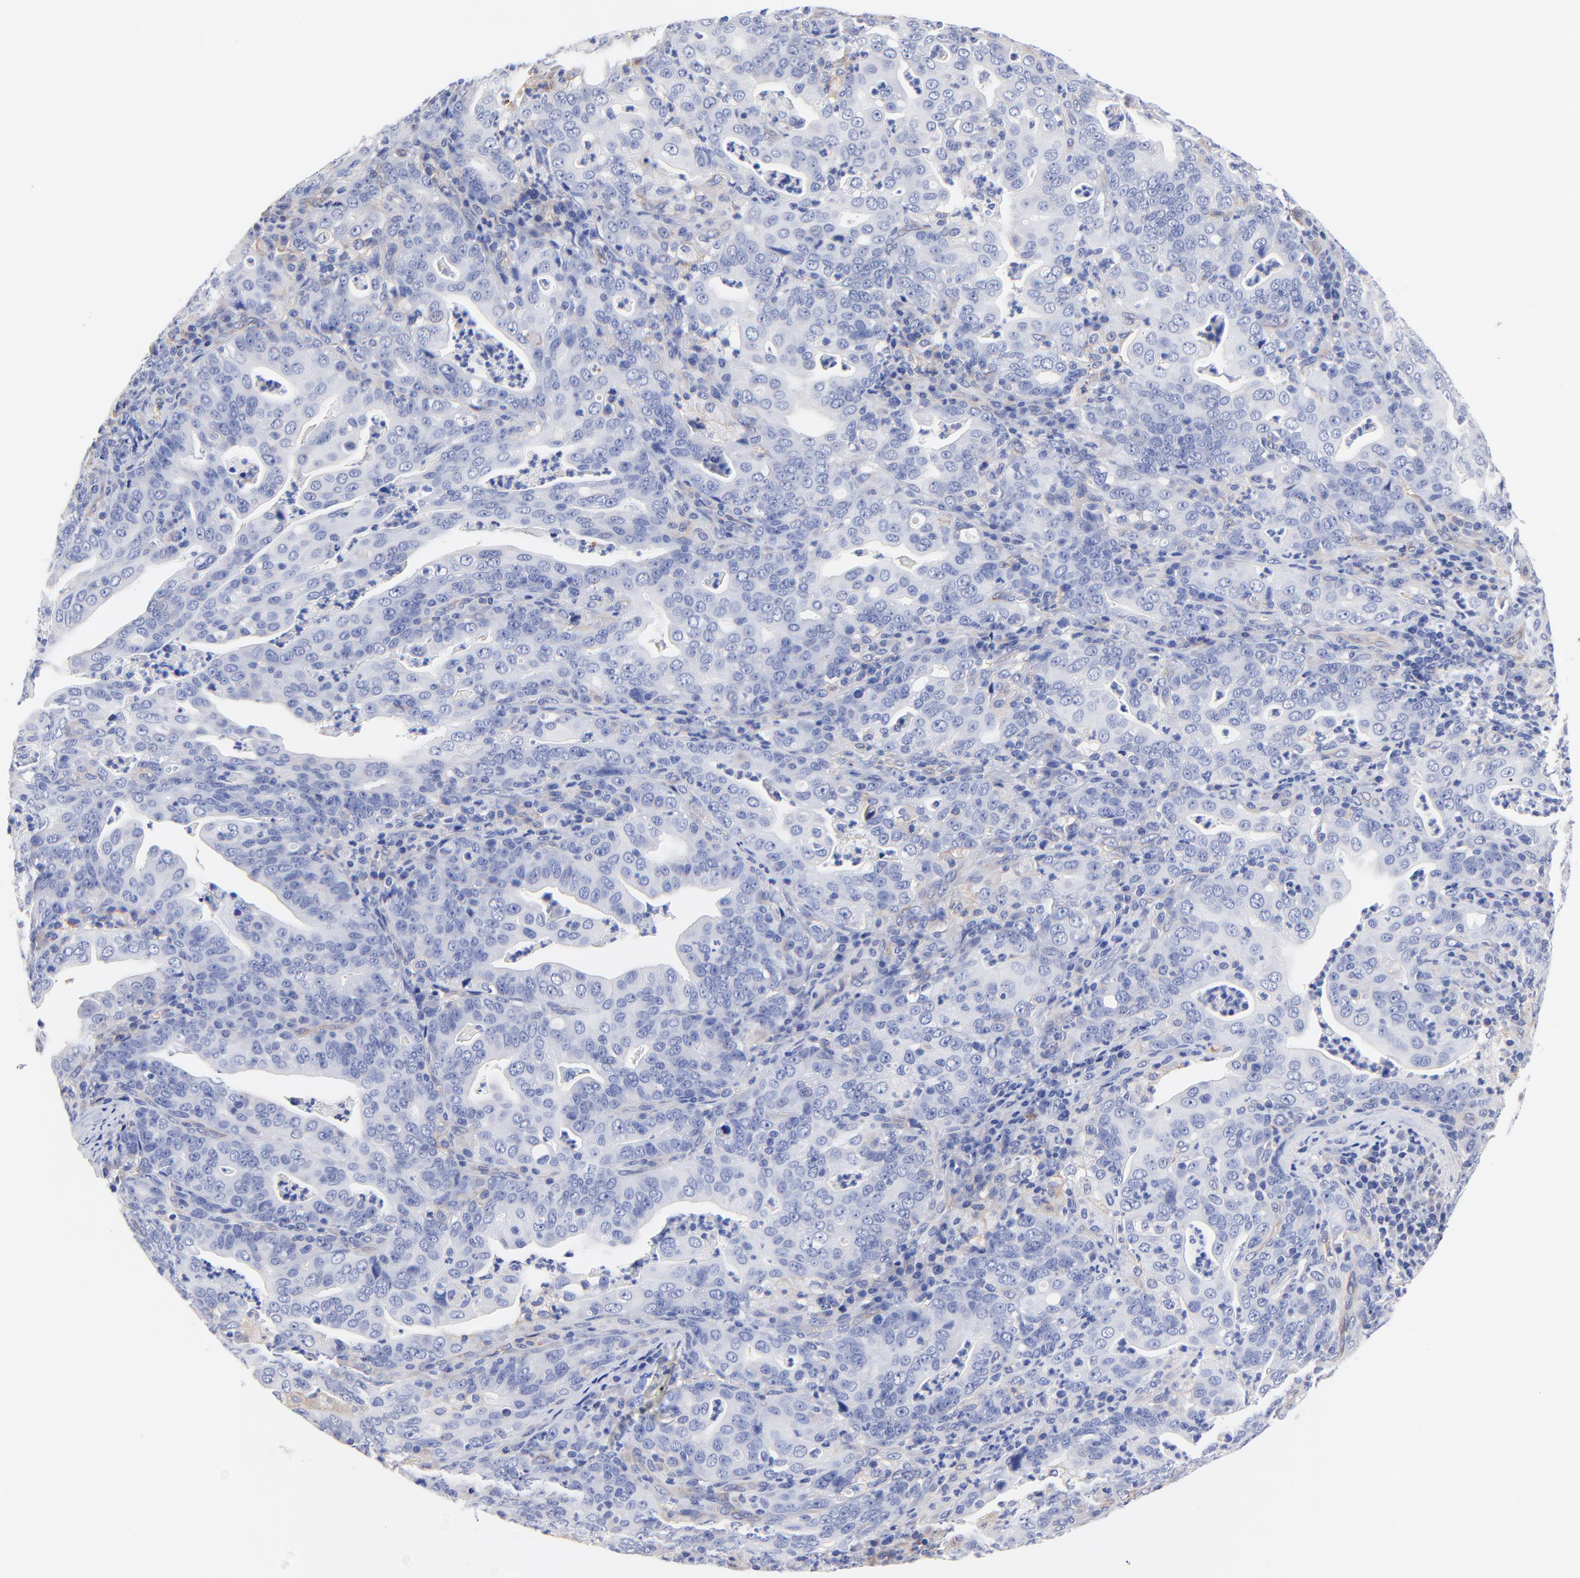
{"staining": {"intensity": "negative", "quantity": "none", "location": "none"}, "tissue": "stomach cancer", "cell_type": "Tumor cells", "image_type": "cancer", "snomed": [{"axis": "morphology", "description": "Adenocarcinoma, NOS"}, {"axis": "topography", "description": "Stomach, upper"}], "caption": "There is no significant positivity in tumor cells of stomach adenocarcinoma.", "gene": "SLC44A2", "patient": {"sex": "female", "age": 50}}